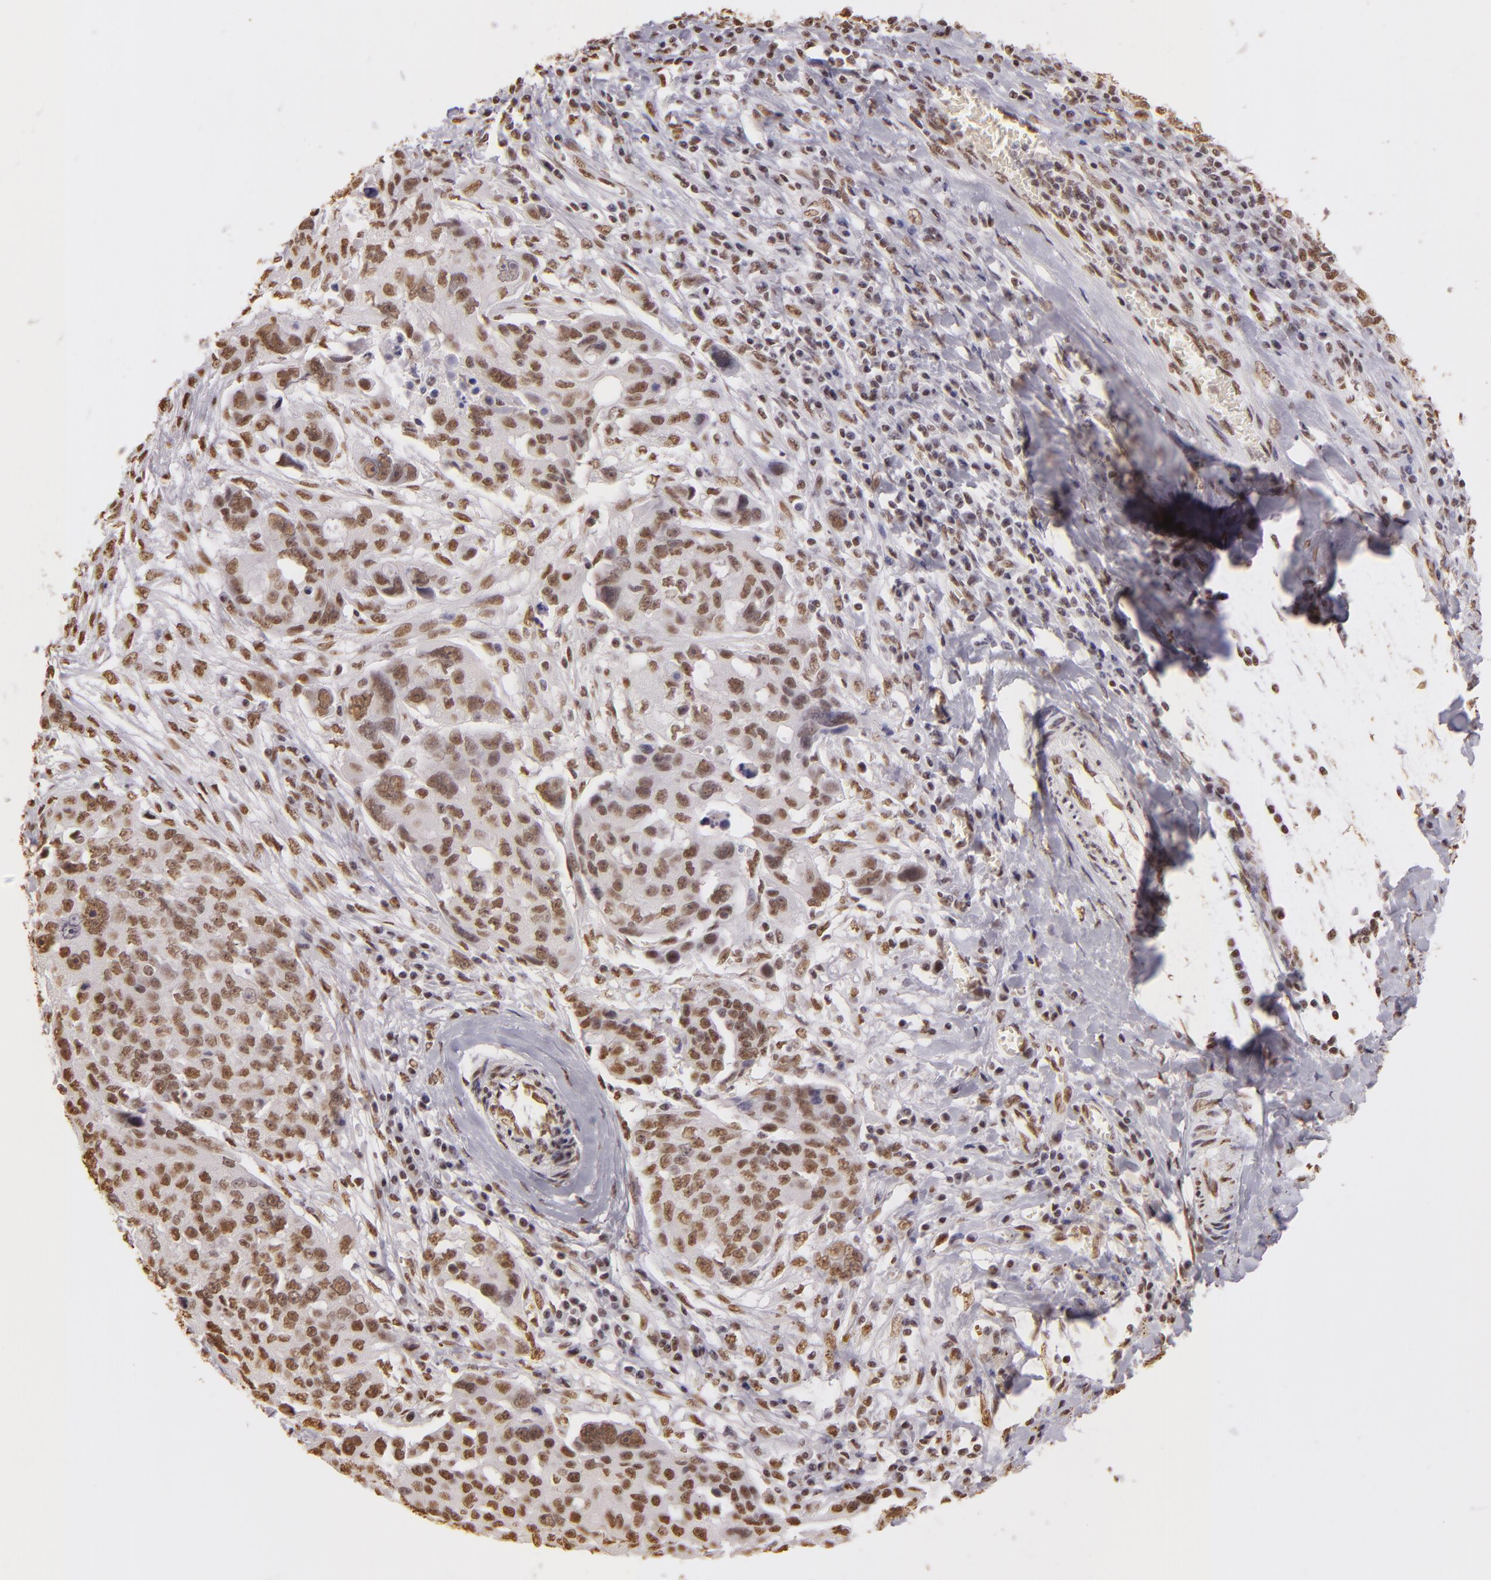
{"staining": {"intensity": "moderate", "quantity": ">75%", "location": "nuclear"}, "tissue": "ovarian cancer", "cell_type": "Tumor cells", "image_type": "cancer", "snomed": [{"axis": "morphology", "description": "Carcinoma, endometroid"}, {"axis": "topography", "description": "Ovary"}], "caption": "Moderate nuclear expression for a protein is seen in approximately >75% of tumor cells of ovarian cancer using immunohistochemistry (IHC).", "gene": "PAPOLA", "patient": {"sex": "female", "age": 75}}